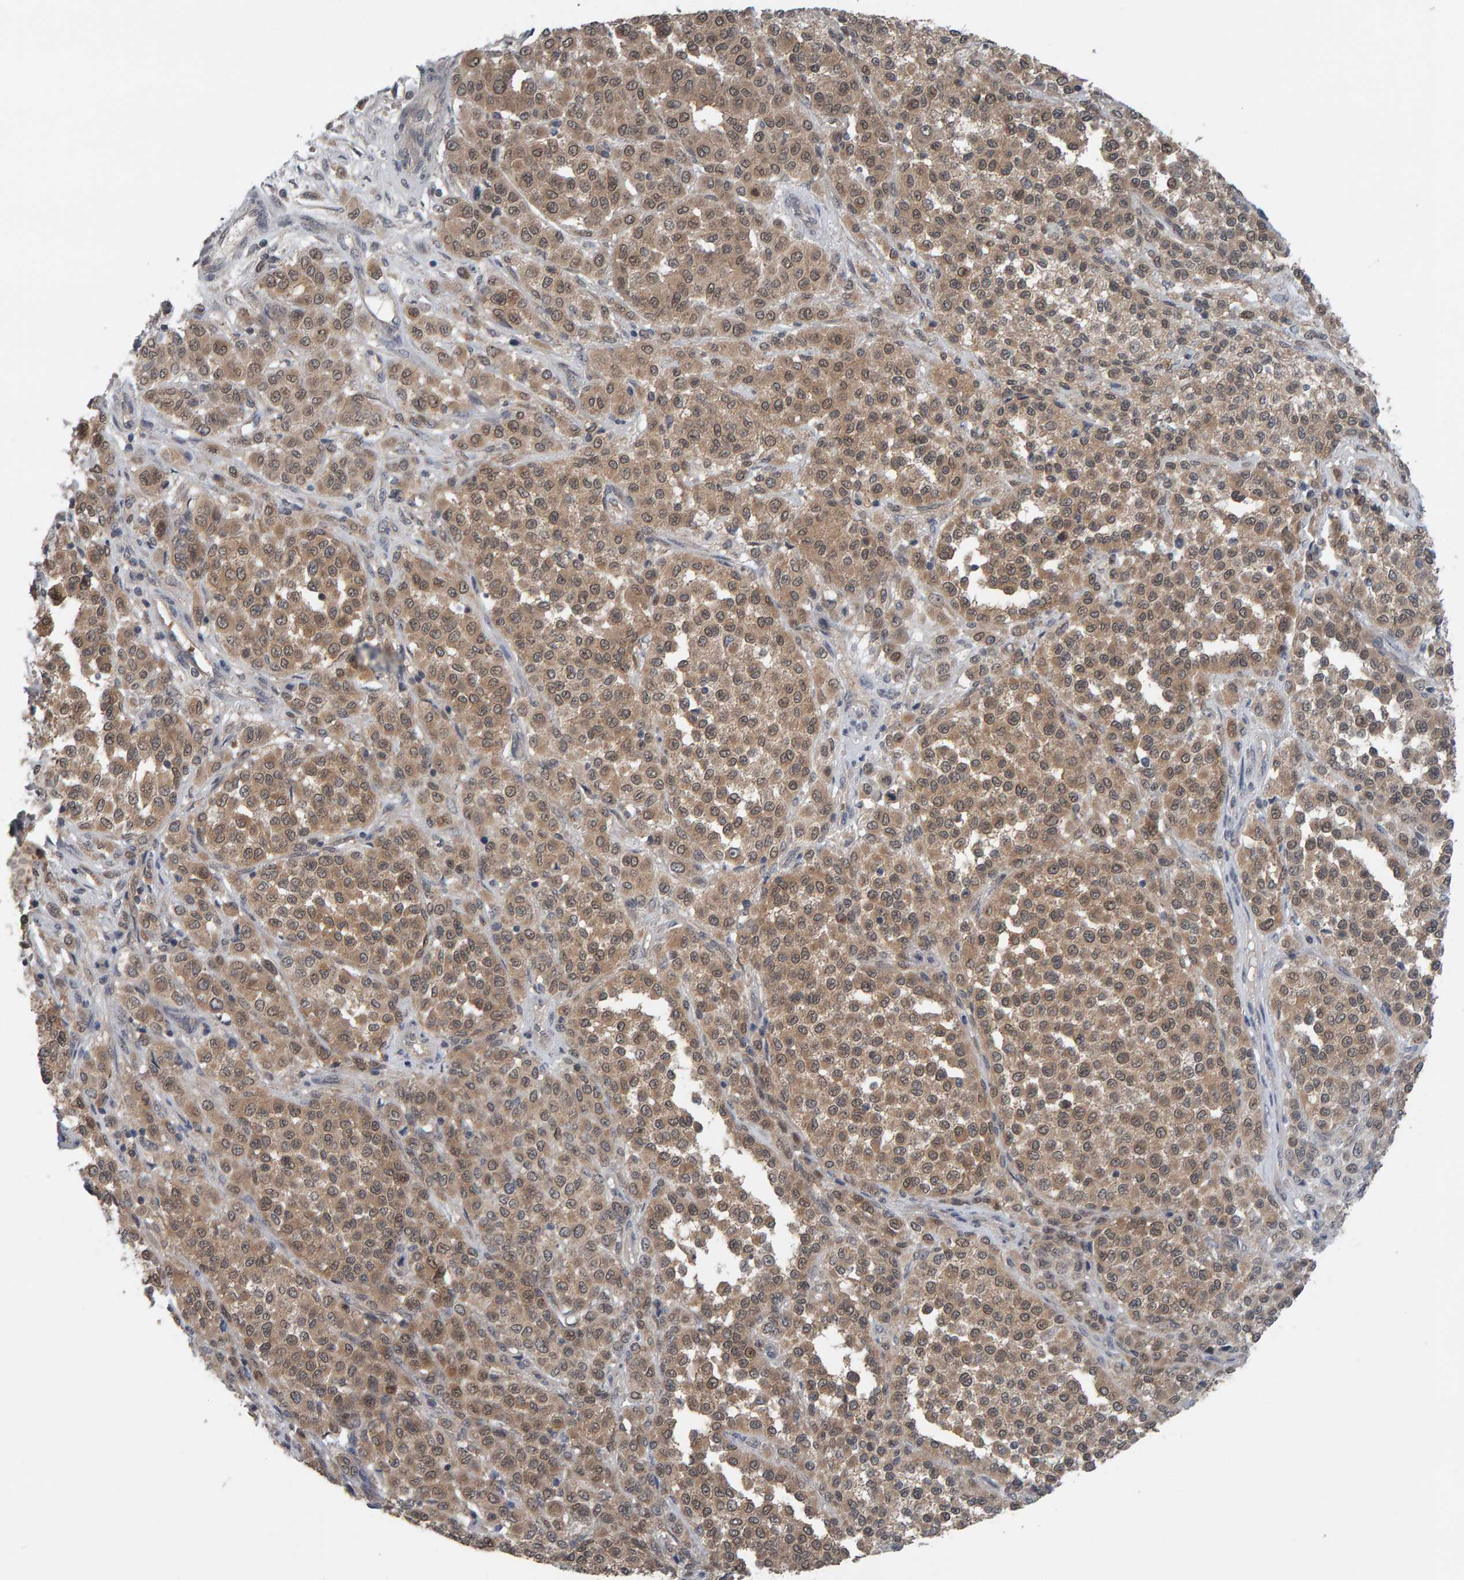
{"staining": {"intensity": "weak", "quantity": ">75%", "location": "cytoplasmic/membranous"}, "tissue": "melanoma", "cell_type": "Tumor cells", "image_type": "cancer", "snomed": [{"axis": "morphology", "description": "Malignant melanoma, Metastatic site"}, {"axis": "topography", "description": "Pancreas"}], "caption": "Weak cytoplasmic/membranous protein expression is present in approximately >75% of tumor cells in malignant melanoma (metastatic site).", "gene": "COASY", "patient": {"sex": "female", "age": 30}}